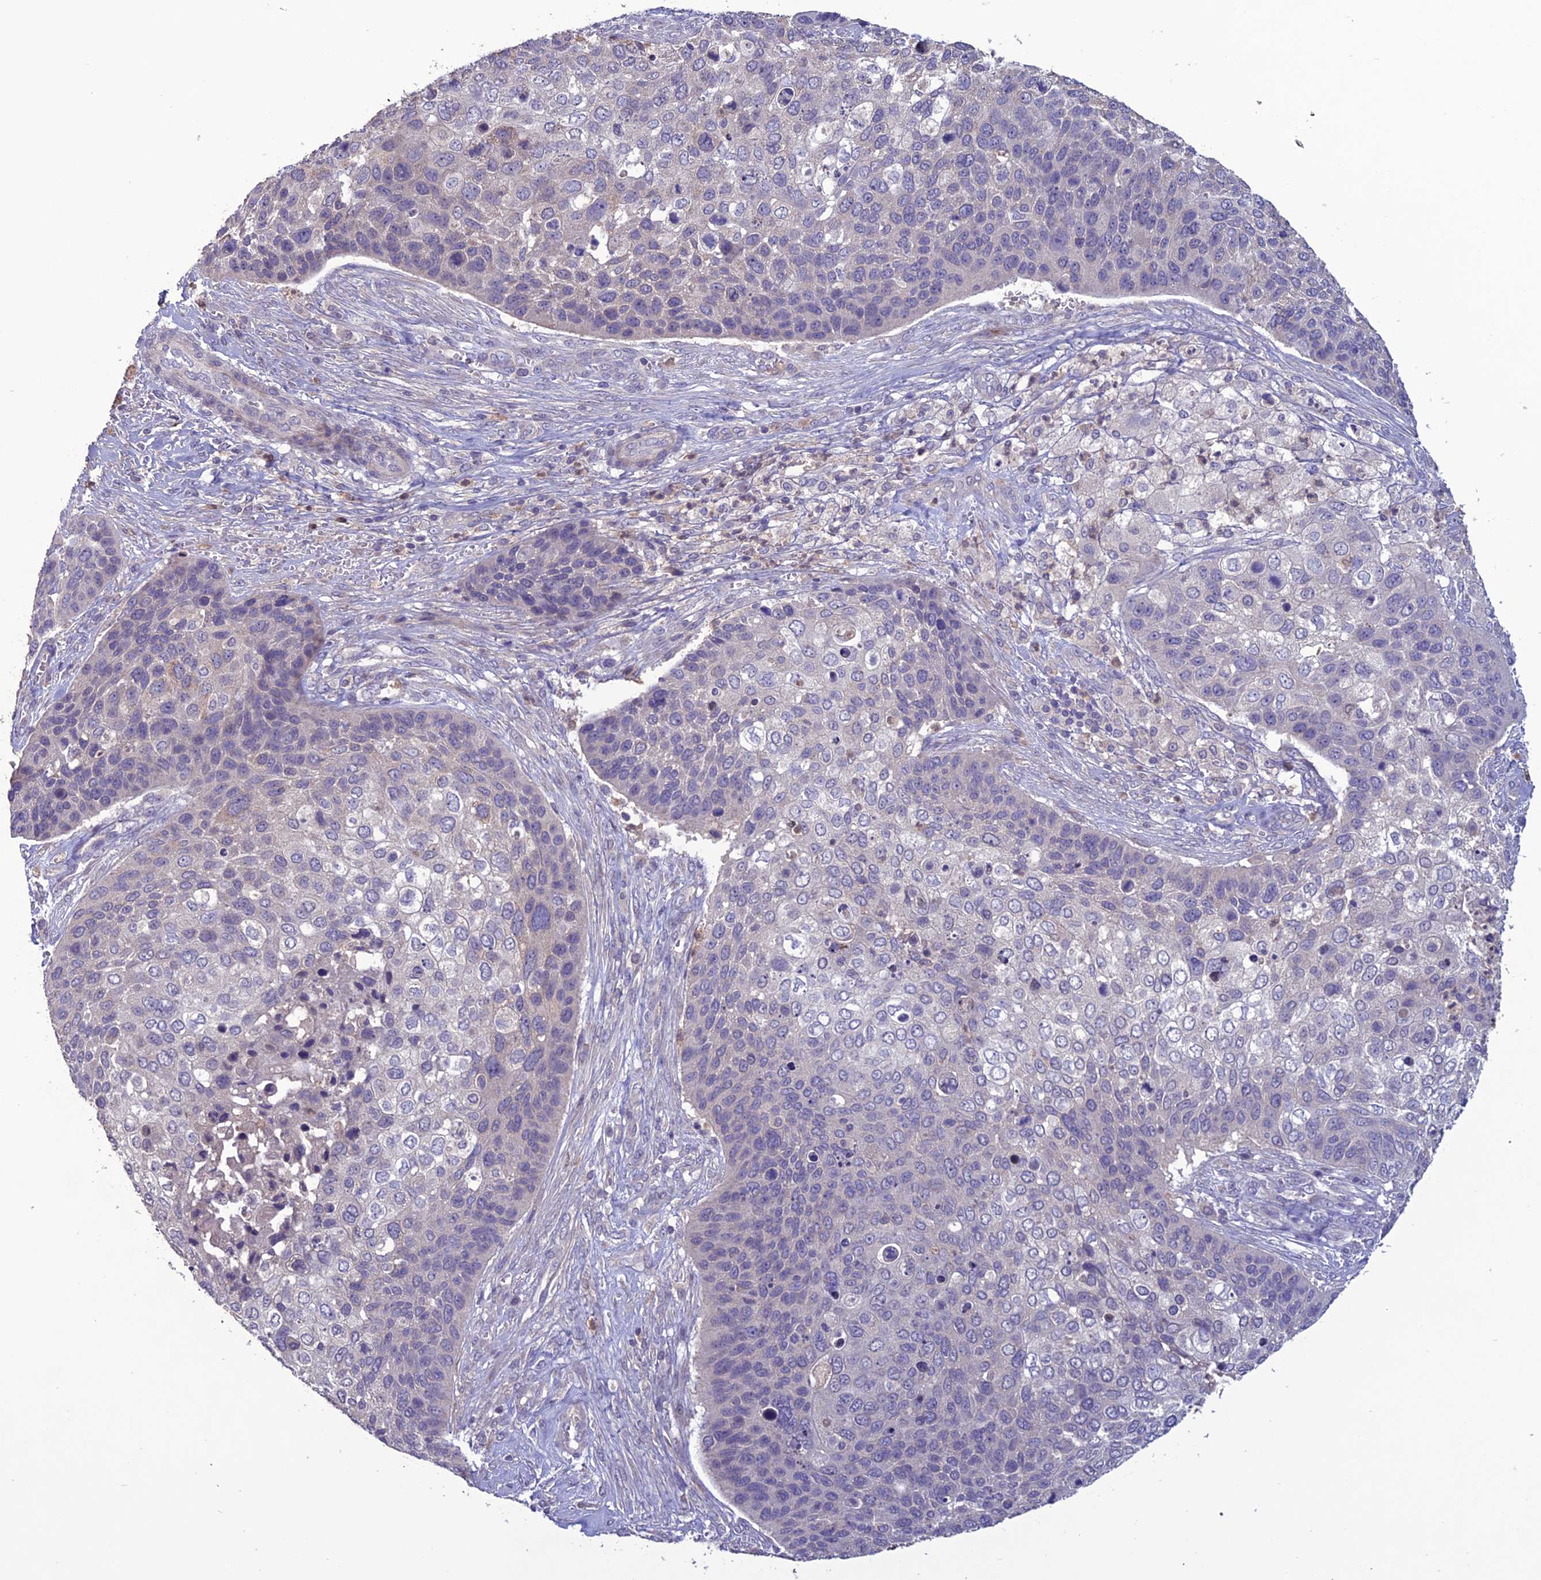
{"staining": {"intensity": "negative", "quantity": "none", "location": "none"}, "tissue": "skin cancer", "cell_type": "Tumor cells", "image_type": "cancer", "snomed": [{"axis": "morphology", "description": "Basal cell carcinoma"}, {"axis": "topography", "description": "Skin"}], "caption": "Protein analysis of skin basal cell carcinoma demonstrates no significant staining in tumor cells.", "gene": "C2orf76", "patient": {"sex": "female", "age": 74}}